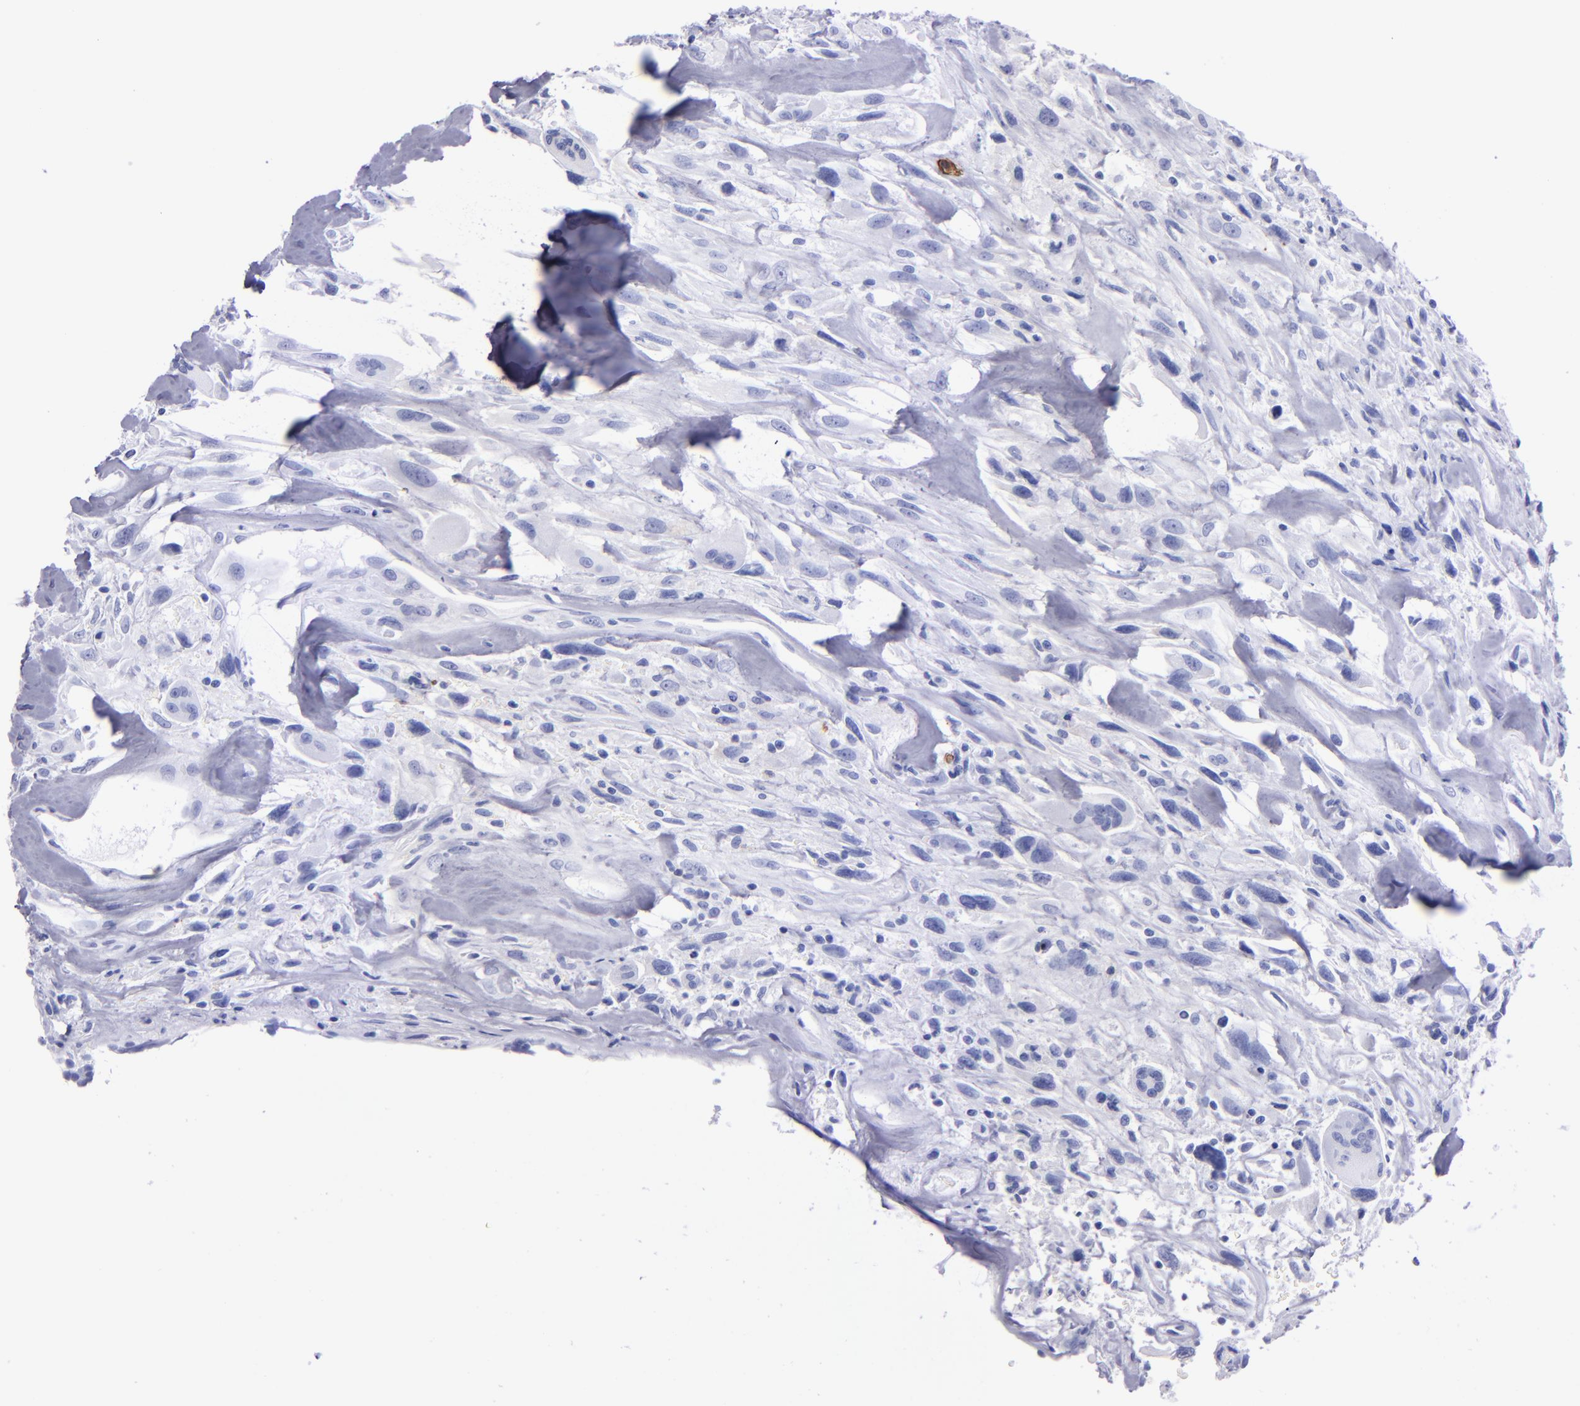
{"staining": {"intensity": "negative", "quantity": "none", "location": "none"}, "tissue": "breast cancer", "cell_type": "Tumor cells", "image_type": "cancer", "snomed": [{"axis": "morphology", "description": "Neoplasm, malignant, NOS"}, {"axis": "topography", "description": "Breast"}], "caption": "Immunohistochemical staining of human breast cancer displays no significant expression in tumor cells.", "gene": "CD38", "patient": {"sex": "female", "age": 50}}